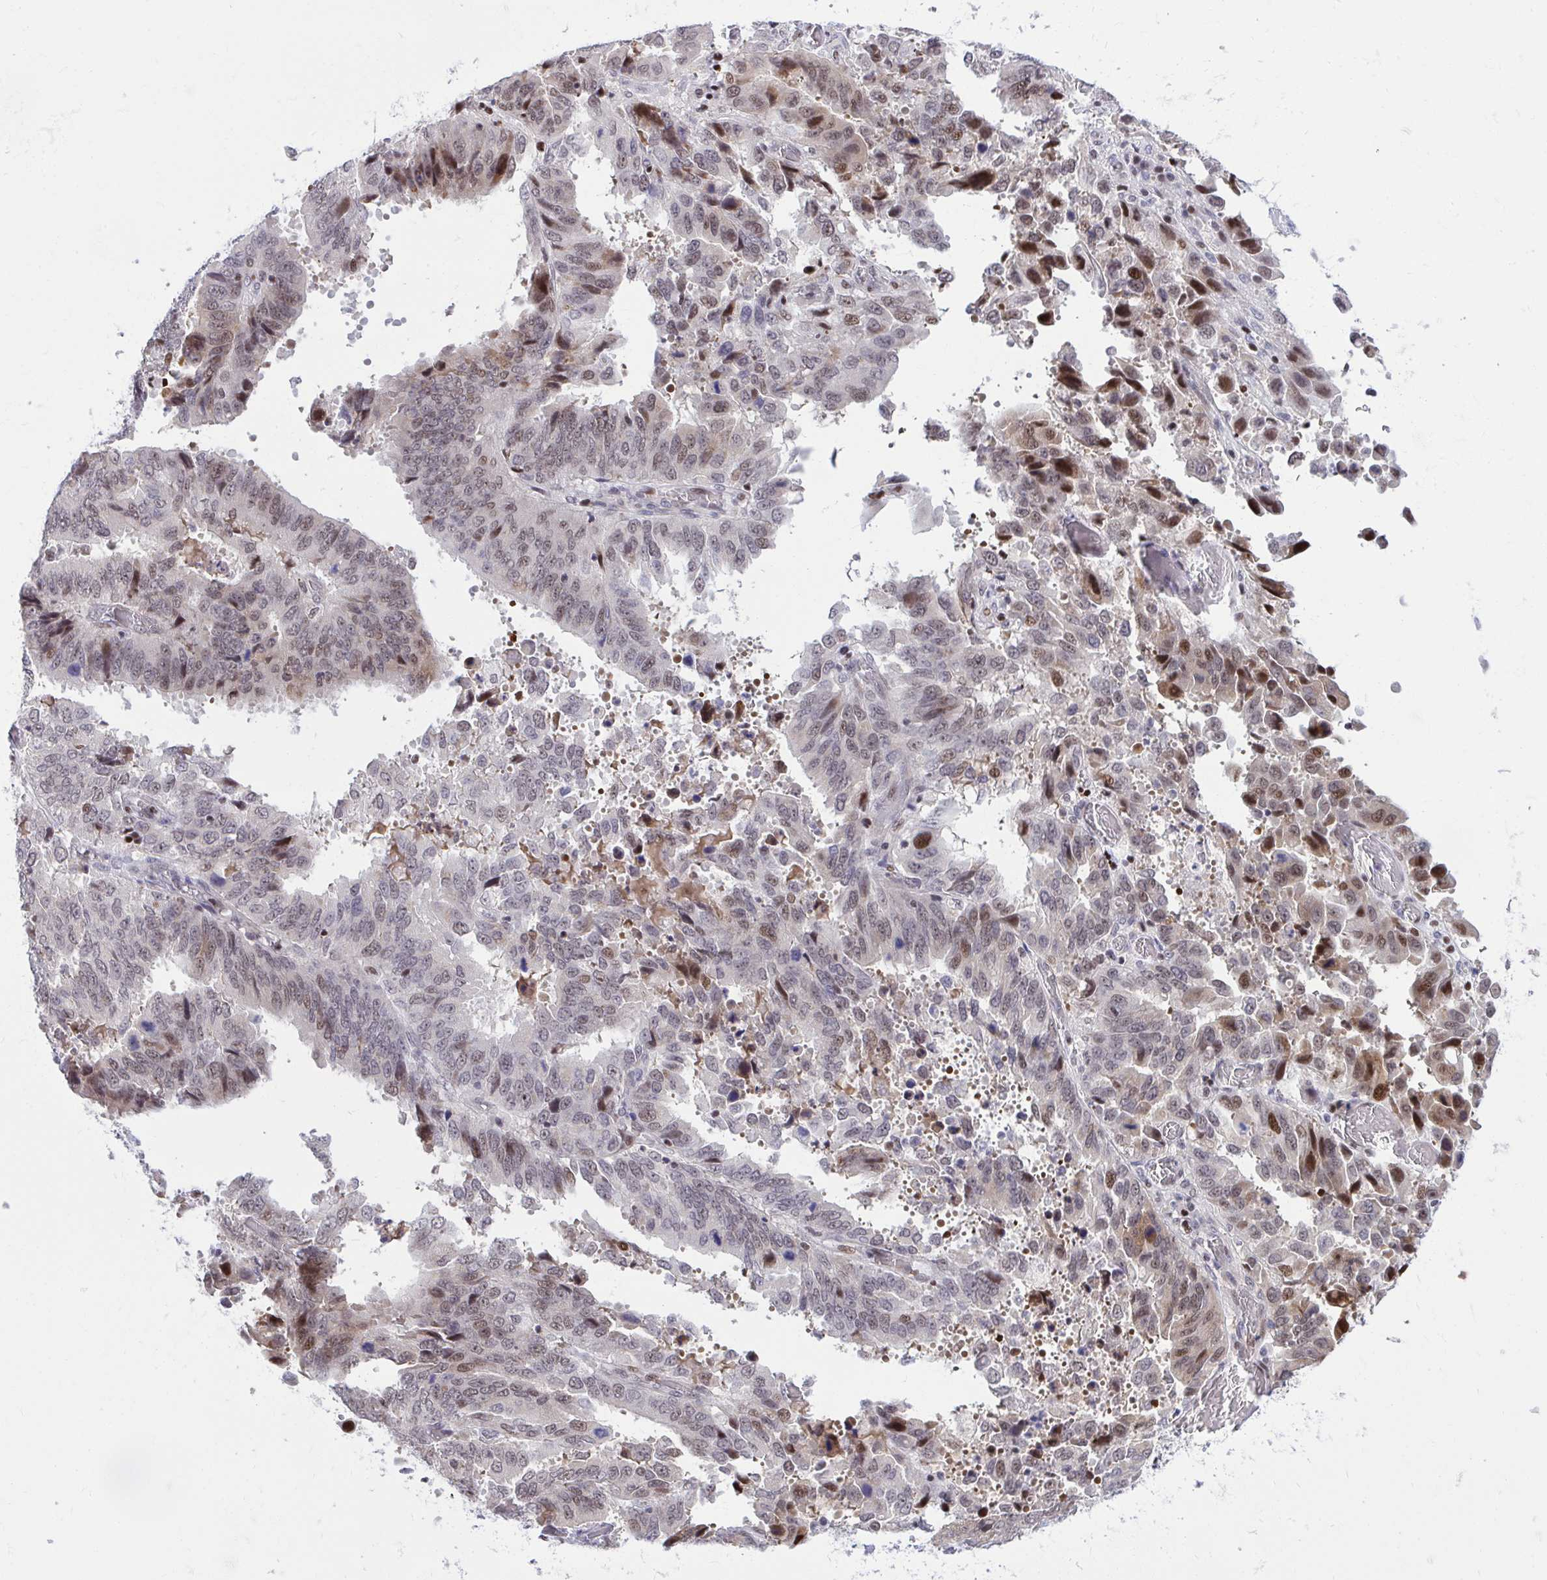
{"staining": {"intensity": "moderate", "quantity": "25%-75%", "location": "nuclear"}, "tissue": "stomach cancer", "cell_type": "Tumor cells", "image_type": "cancer", "snomed": [{"axis": "morphology", "description": "Adenocarcinoma, NOS"}, {"axis": "topography", "description": "Stomach, upper"}], "caption": "Approximately 25%-75% of tumor cells in adenocarcinoma (stomach) show moderate nuclear protein expression as visualized by brown immunohistochemical staining.", "gene": "C14orf39", "patient": {"sex": "male", "age": 74}}